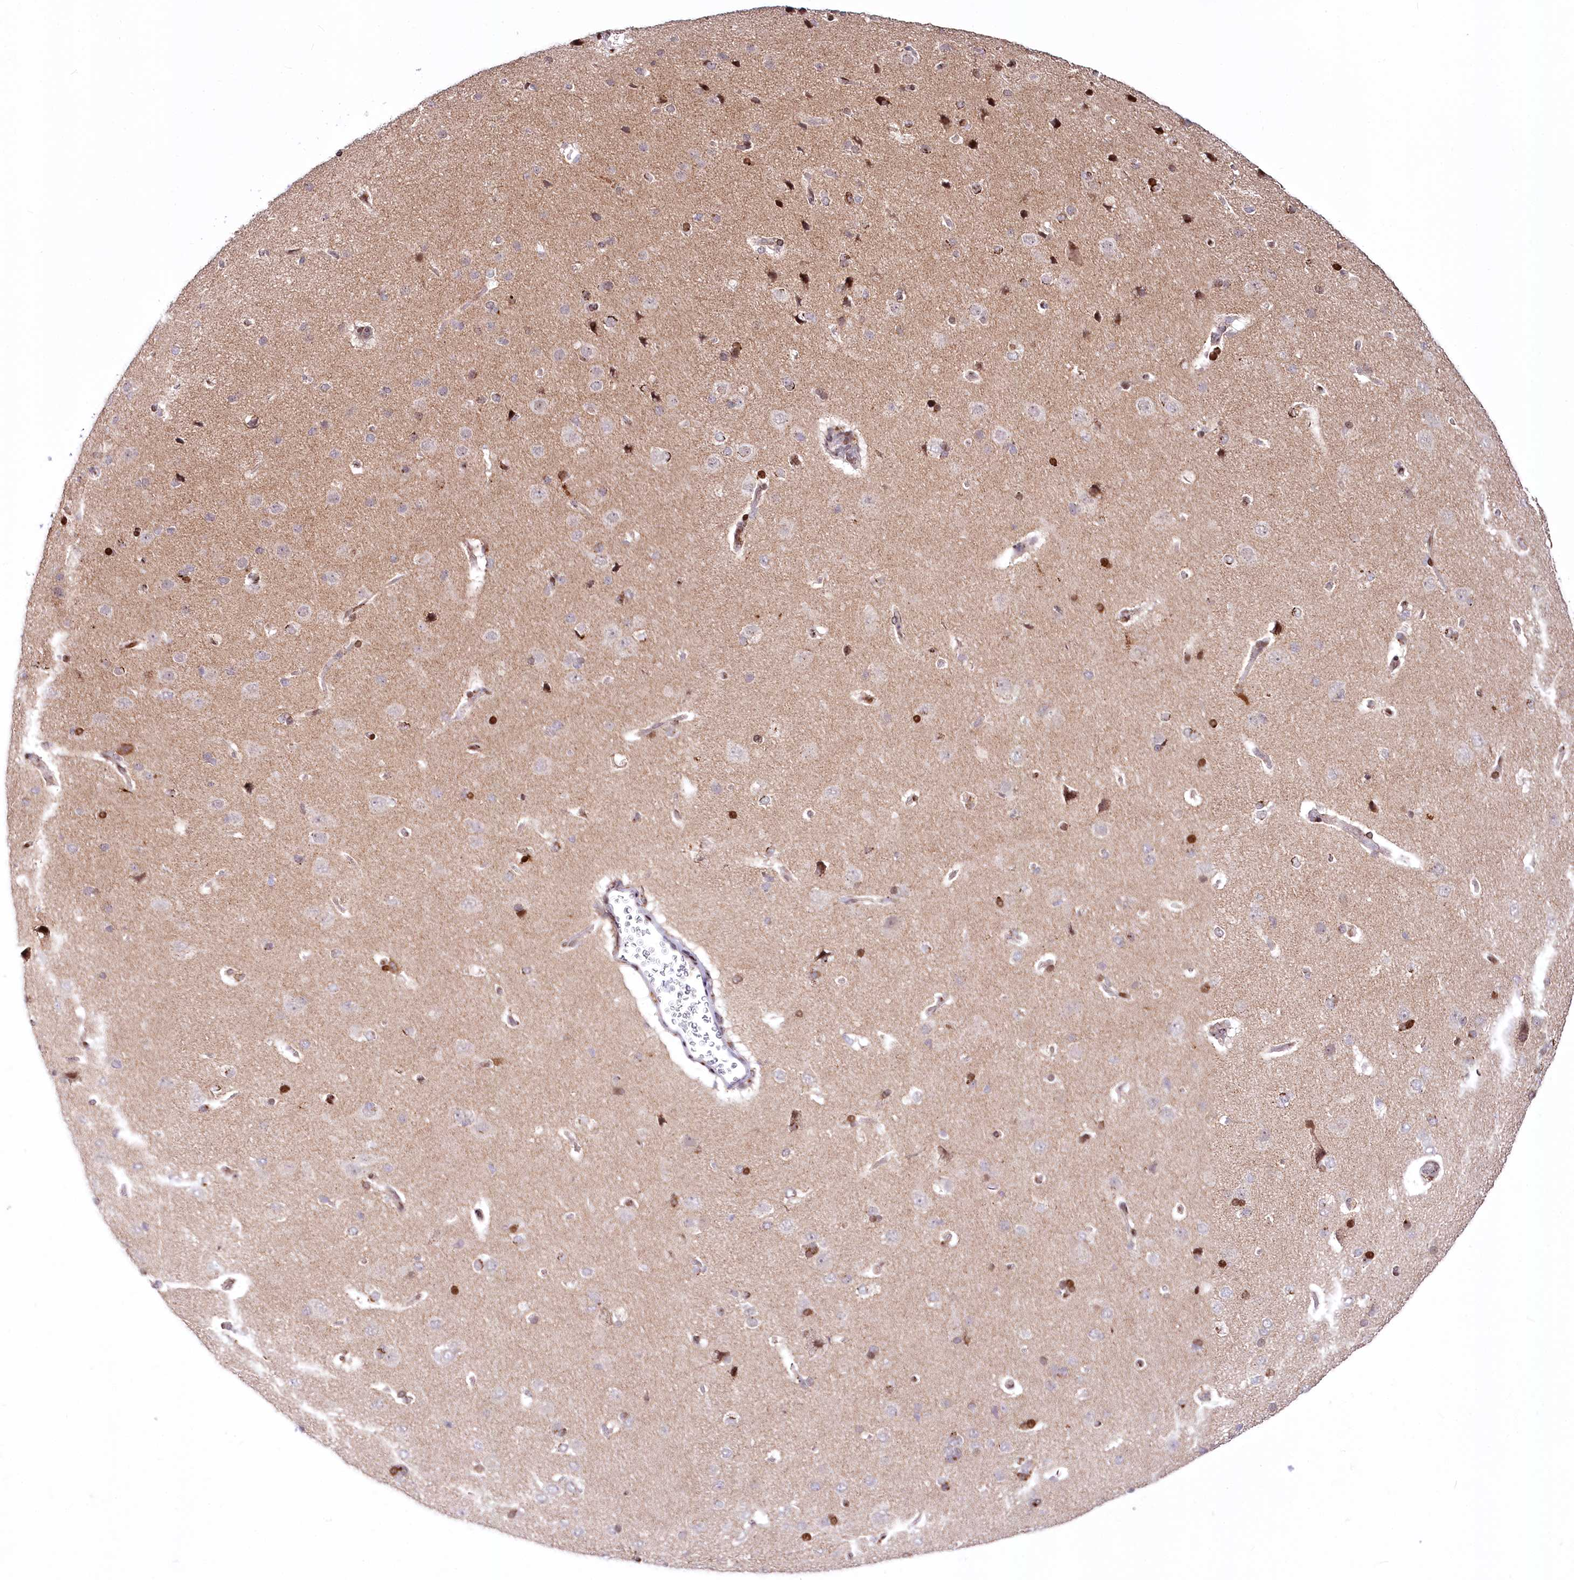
{"staining": {"intensity": "moderate", "quantity": "25%-75%", "location": "nuclear"}, "tissue": "cerebral cortex", "cell_type": "Endothelial cells", "image_type": "normal", "snomed": [{"axis": "morphology", "description": "Normal tissue, NOS"}, {"axis": "topography", "description": "Cerebral cortex"}], "caption": "Approximately 25%-75% of endothelial cells in benign human cerebral cortex demonstrate moderate nuclear protein staining as visualized by brown immunohistochemical staining.", "gene": "ZFYVE27", "patient": {"sex": "male", "age": 62}}